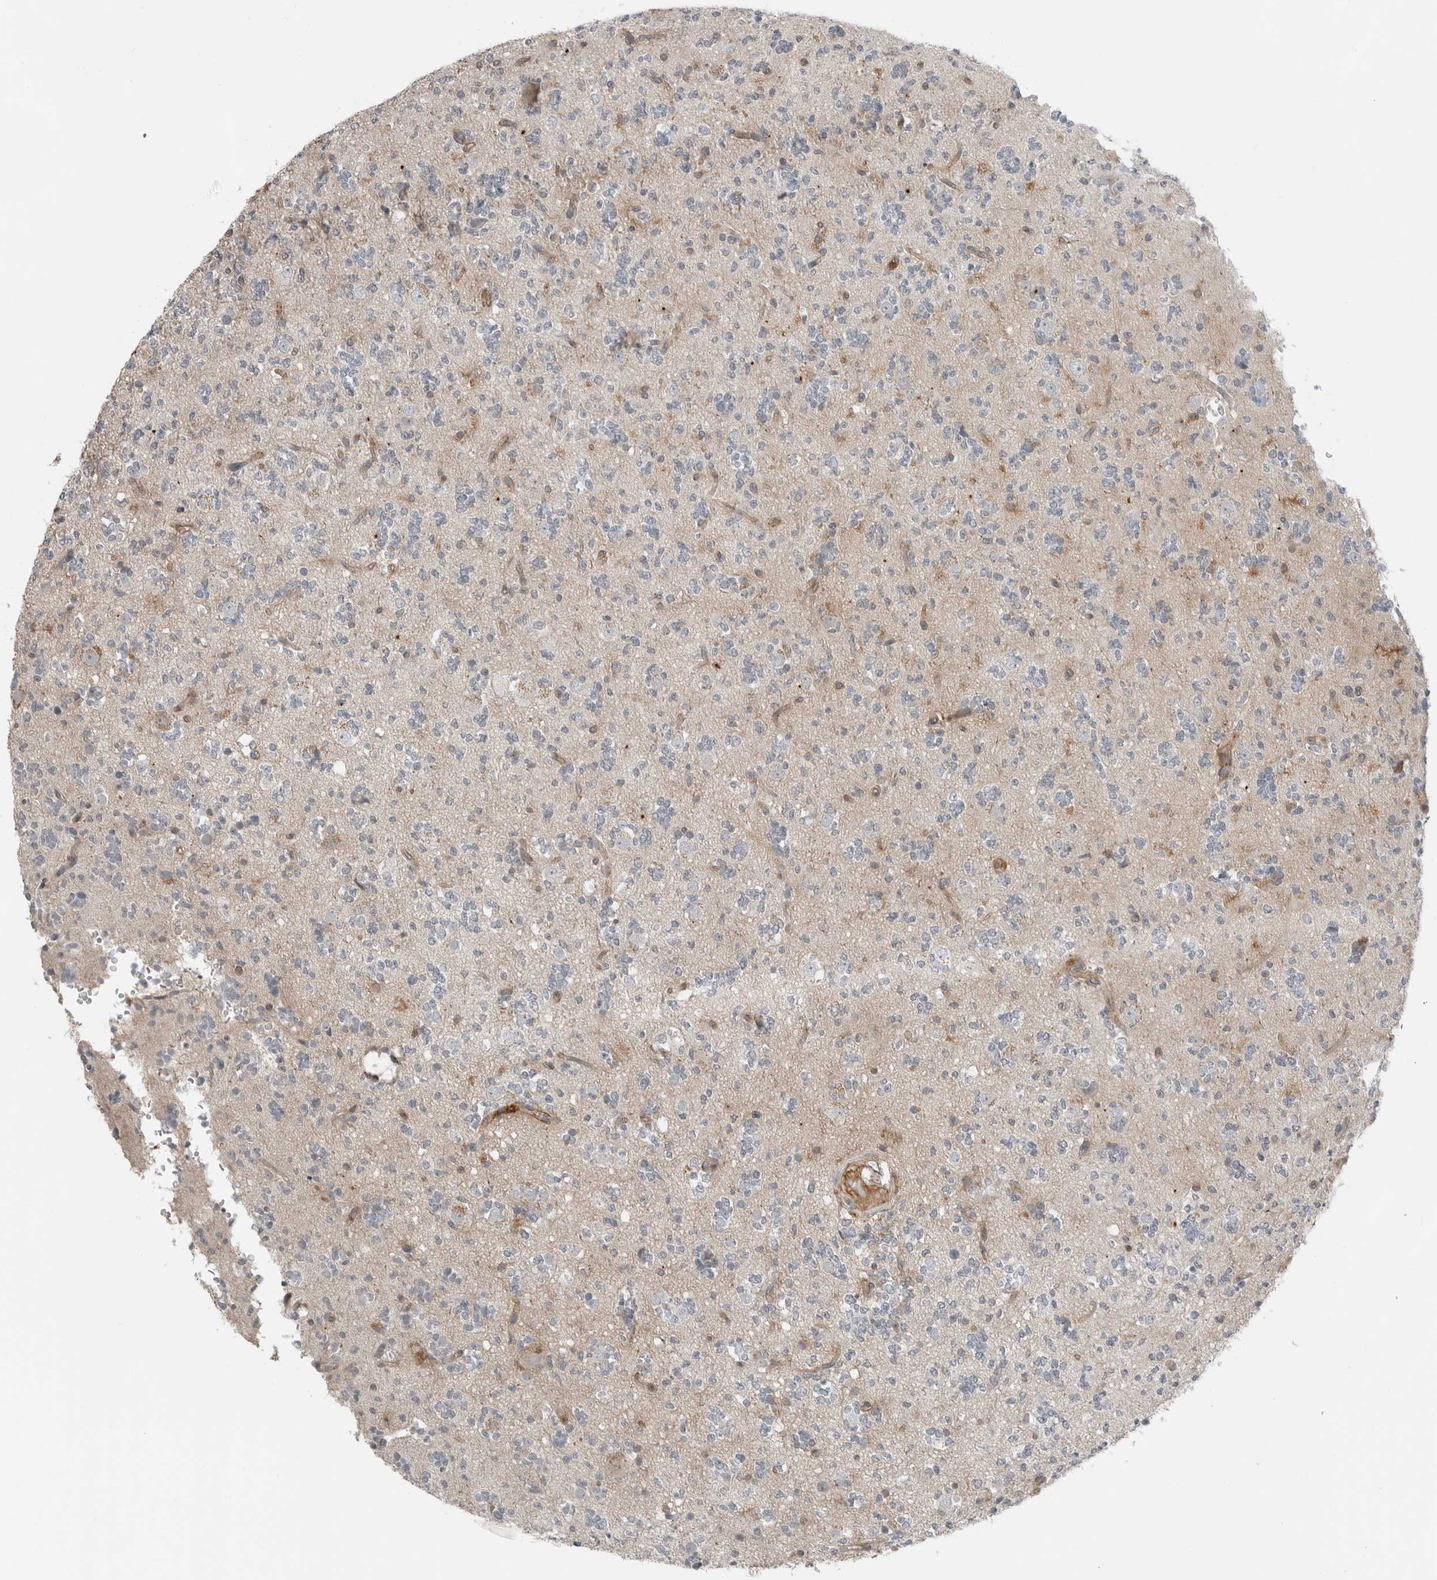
{"staining": {"intensity": "negative", "quantity": "none", "location": "none"}, "tissue": "glioma", "cell_type": "Tumor cells", "image_type": "cancer", "snomed": [{"axis": "morphology", "description": "Glioma, malignant, High grade"}, {"axis": "topography", "description": "Brain"}], "caption": "The histopathology image exhibits no significant expression in tumor cells of glioma. Nuclei are stained in blue.", "gene": "LEFTY2", "patient": {"sex": "female", "age": 62}}